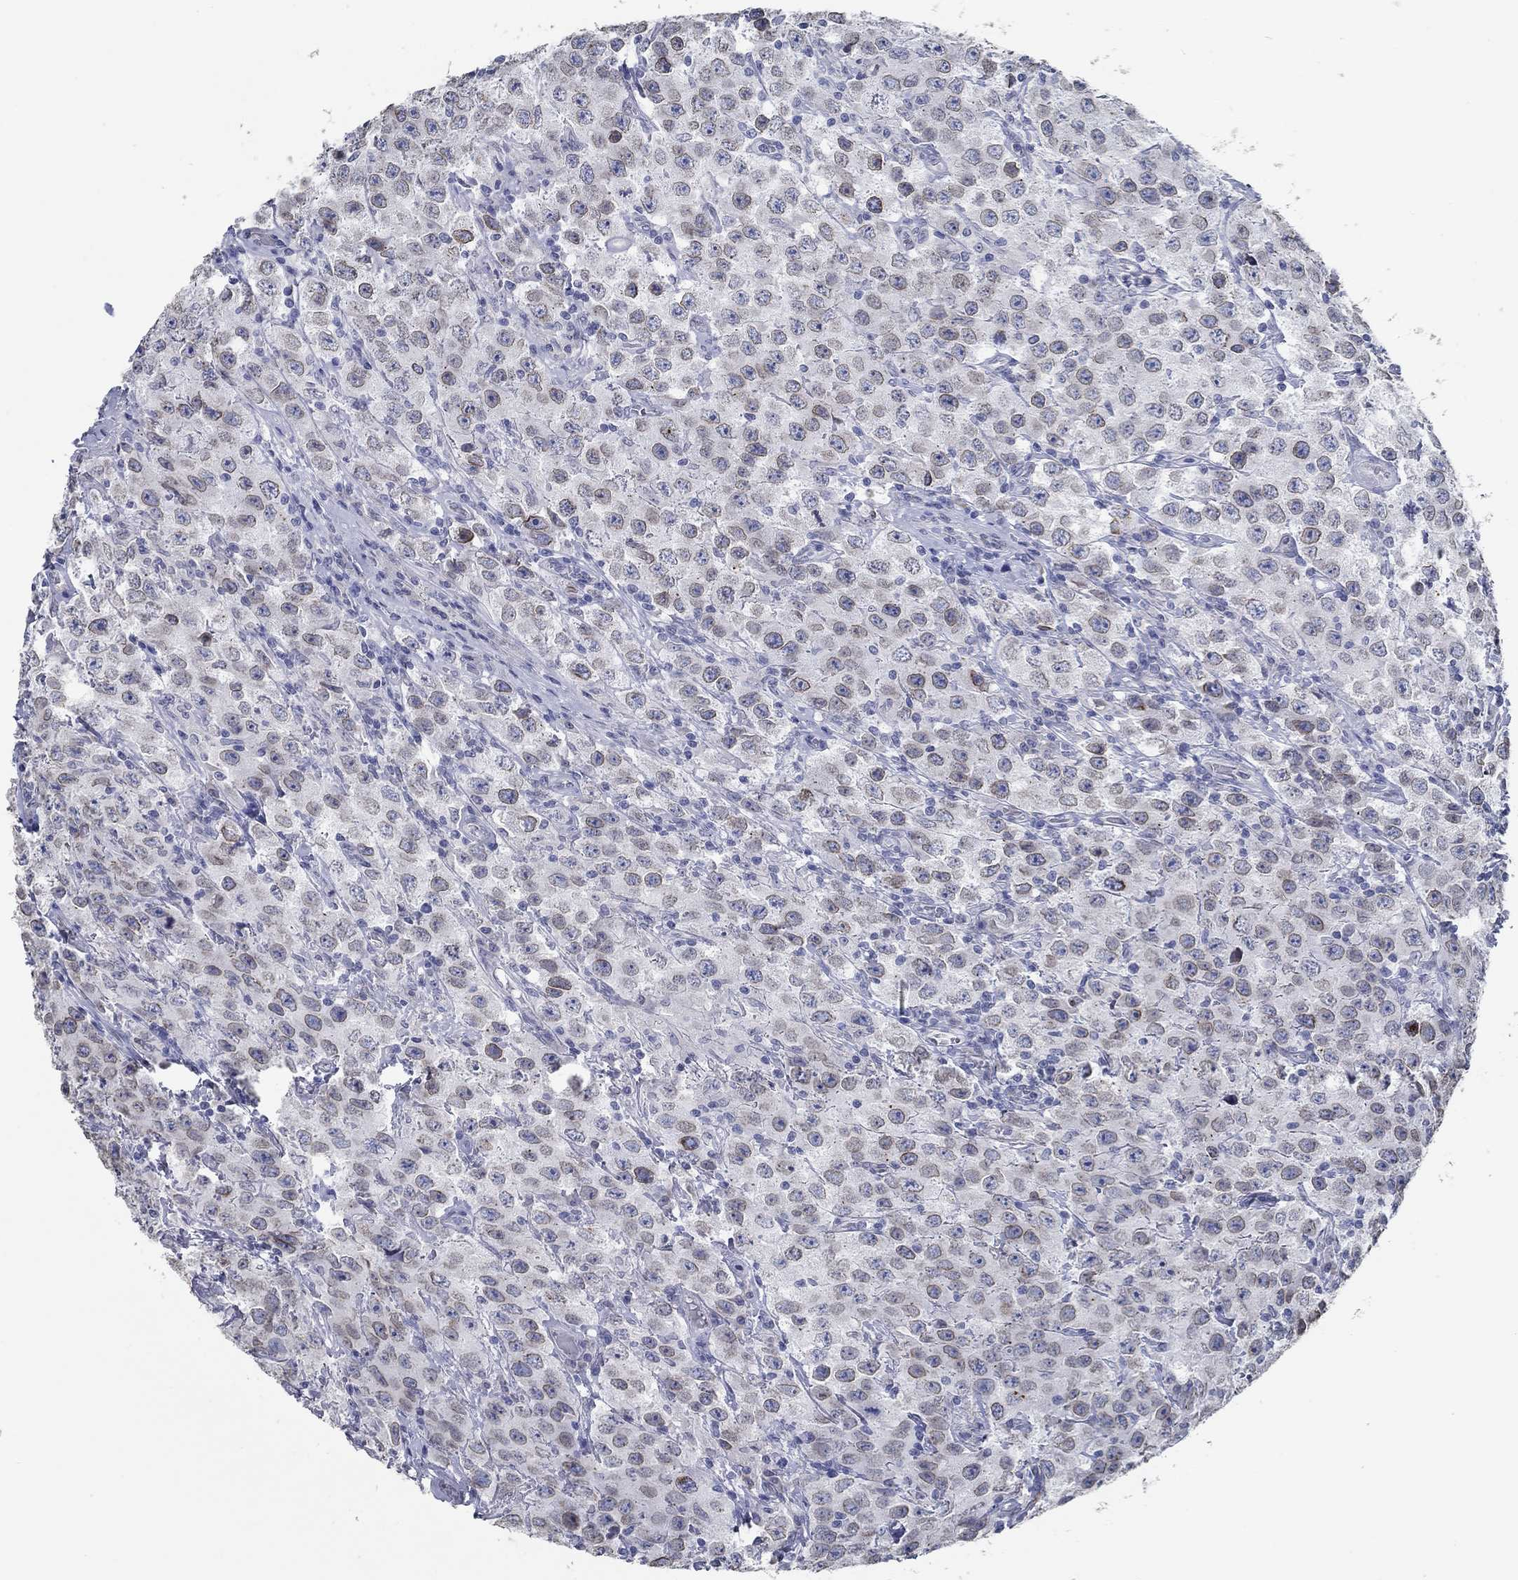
{"staining": {"intensity": "moderate", "quantity": "<25%", "location": "cytoplasmic/membranous,nuclear"}, "tissue": "testis cancer", "cell_type": "Tumor cells", "image_type": "cancer", "snomed": [{"axis": "morphology", "description": "Seminoma, NOS"}, {"axis": "topography", "description": "Testis"}], "caption": "The image shows a brown stain indicating the presence of a protein in the cytoplasmic/membranous and nuclear of tumor cells in testis seminoma. Immunohistochemistry (ihc) stains the protein in brown and the nuclei are stained blue.", "gene": "NUP155", "patient": {"sex": "male", "age": 52}}